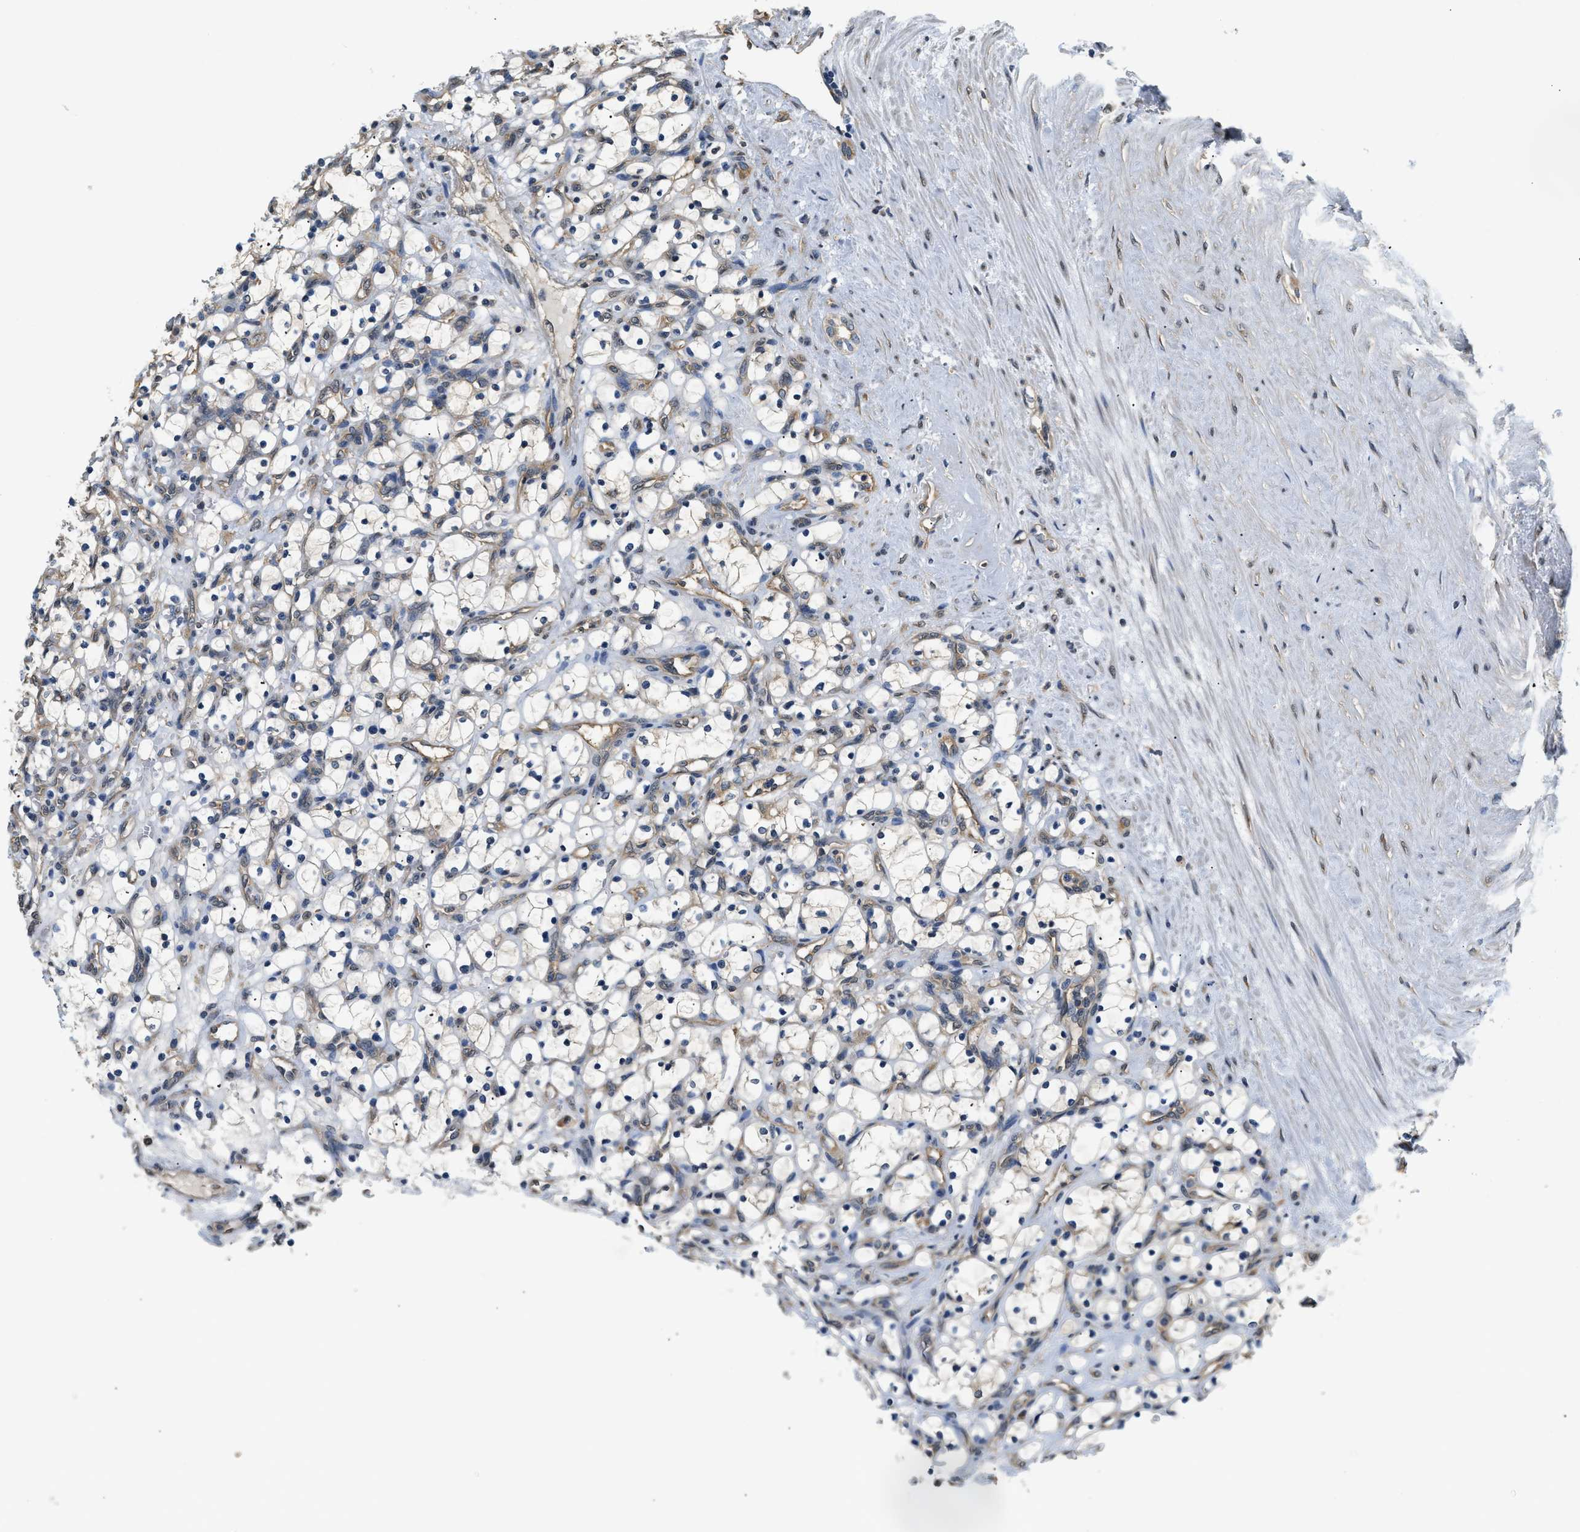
{"staining": {"intensity": "negative", "quantity": "none", "location": "none"}, "tissue": "renal cancer", "cell_type": "Tumor cells", "image_type": "cancer", "snomed": [{"axis": "morphology", "description": "Adenocarcinoma, NOS"}, {"axis": "topography", "description": "Kidney"}], "caption": "Immunohistochemistry of human adenocarcinoma (renal) exhibits no expression in tumor cells. (Immunohistochemistry (ihc), brightfield microscopy, high magnification).", "gene": "BCL7C", "patient": {"sex": "female", "age": 69}}